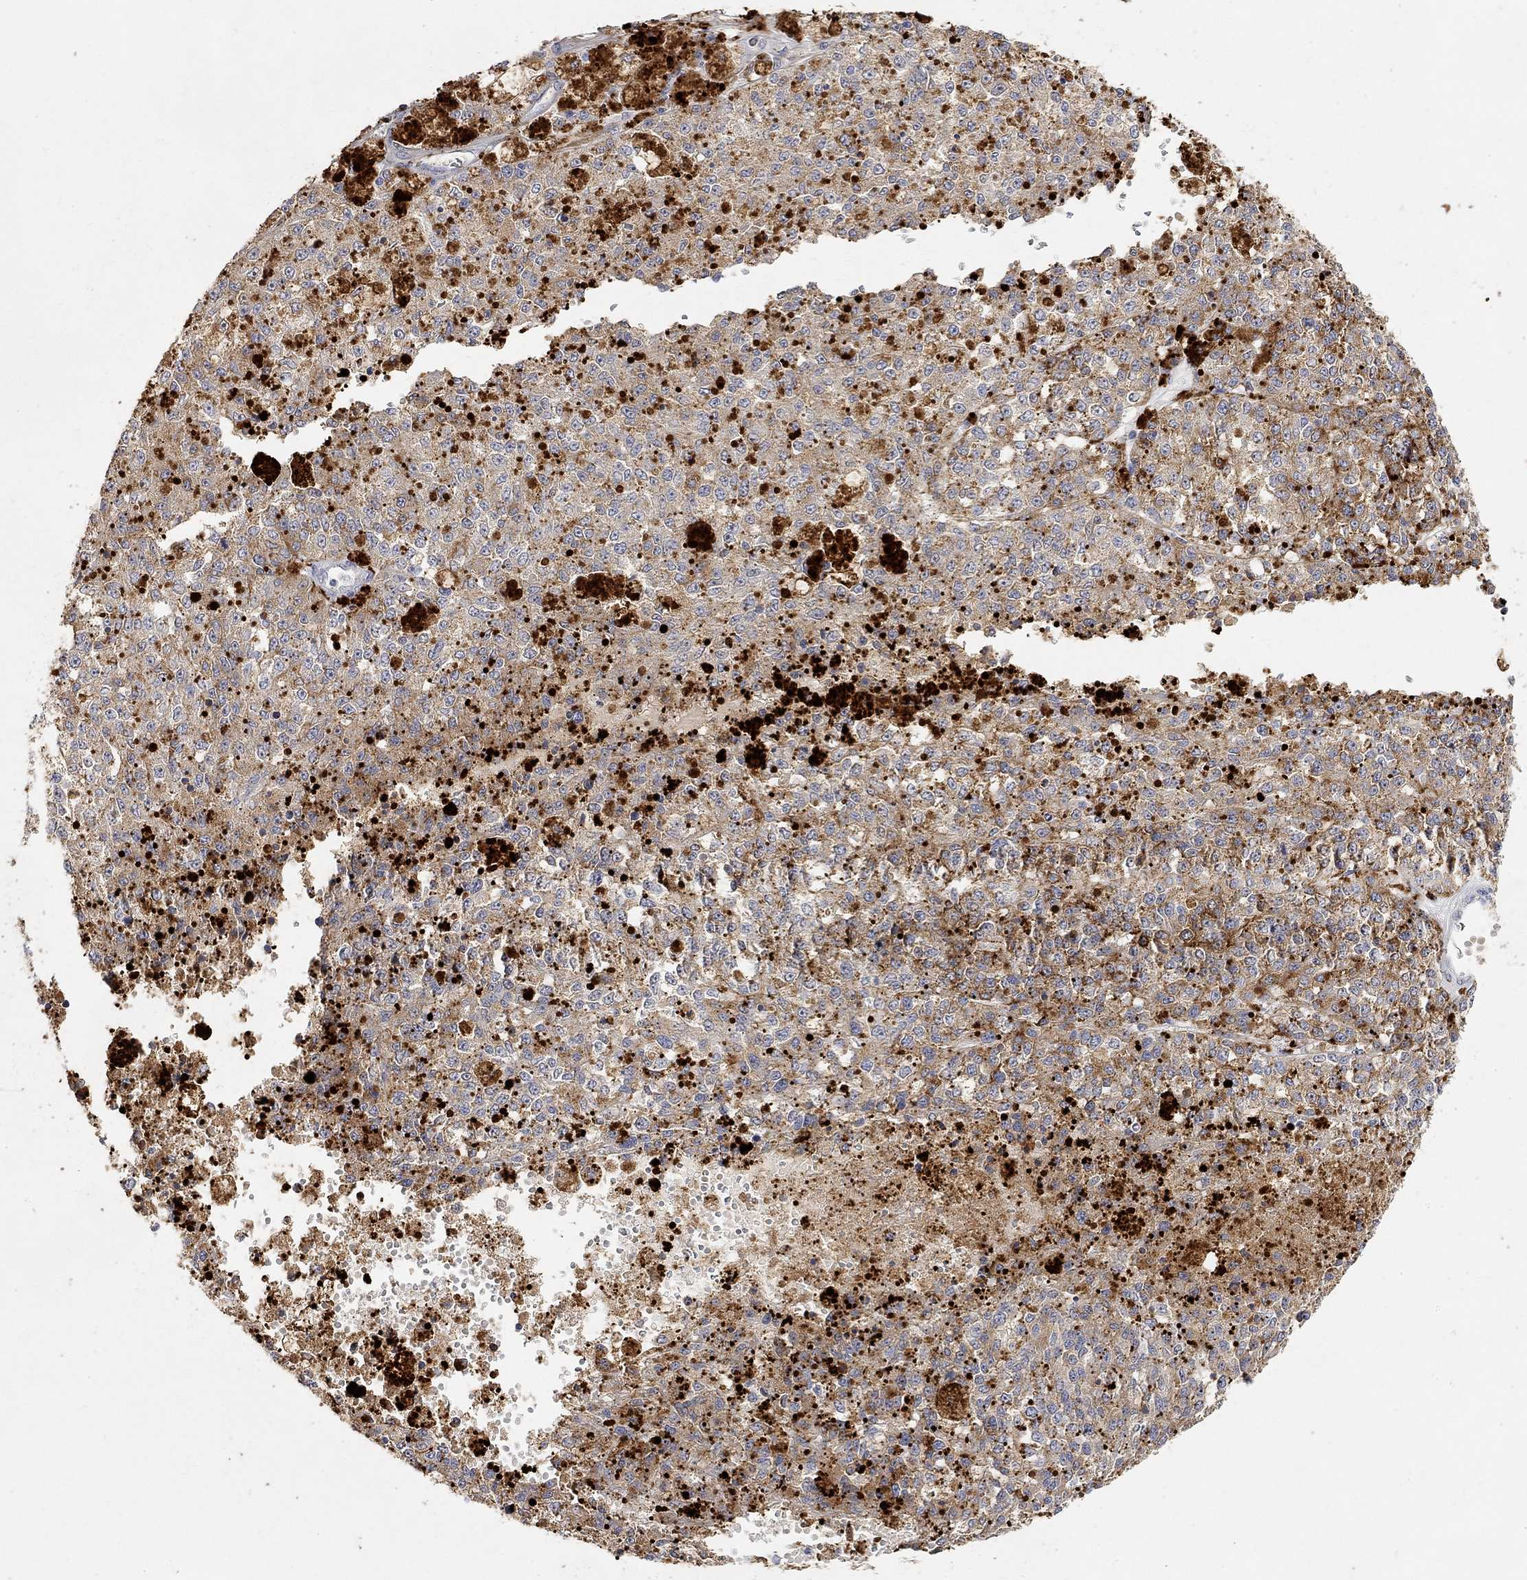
{"staining": {"intensity": "negative", "quantity": "none", "location": "none"}, "tissue": "melanoma", "cell_type": "Tumor cells", "image_type": "cancer", "snomed": [{"axis": "morphology", "description": "Malignant melanoma, Metastatic site"}, {"axis": "topography", "description": "Lymph node"}], "caption": "The histopathology image demonstrates no staining of tumor cells in melanoma.", "gene": "FNDC5", "patient": {"sex": "female", "age": 64}}